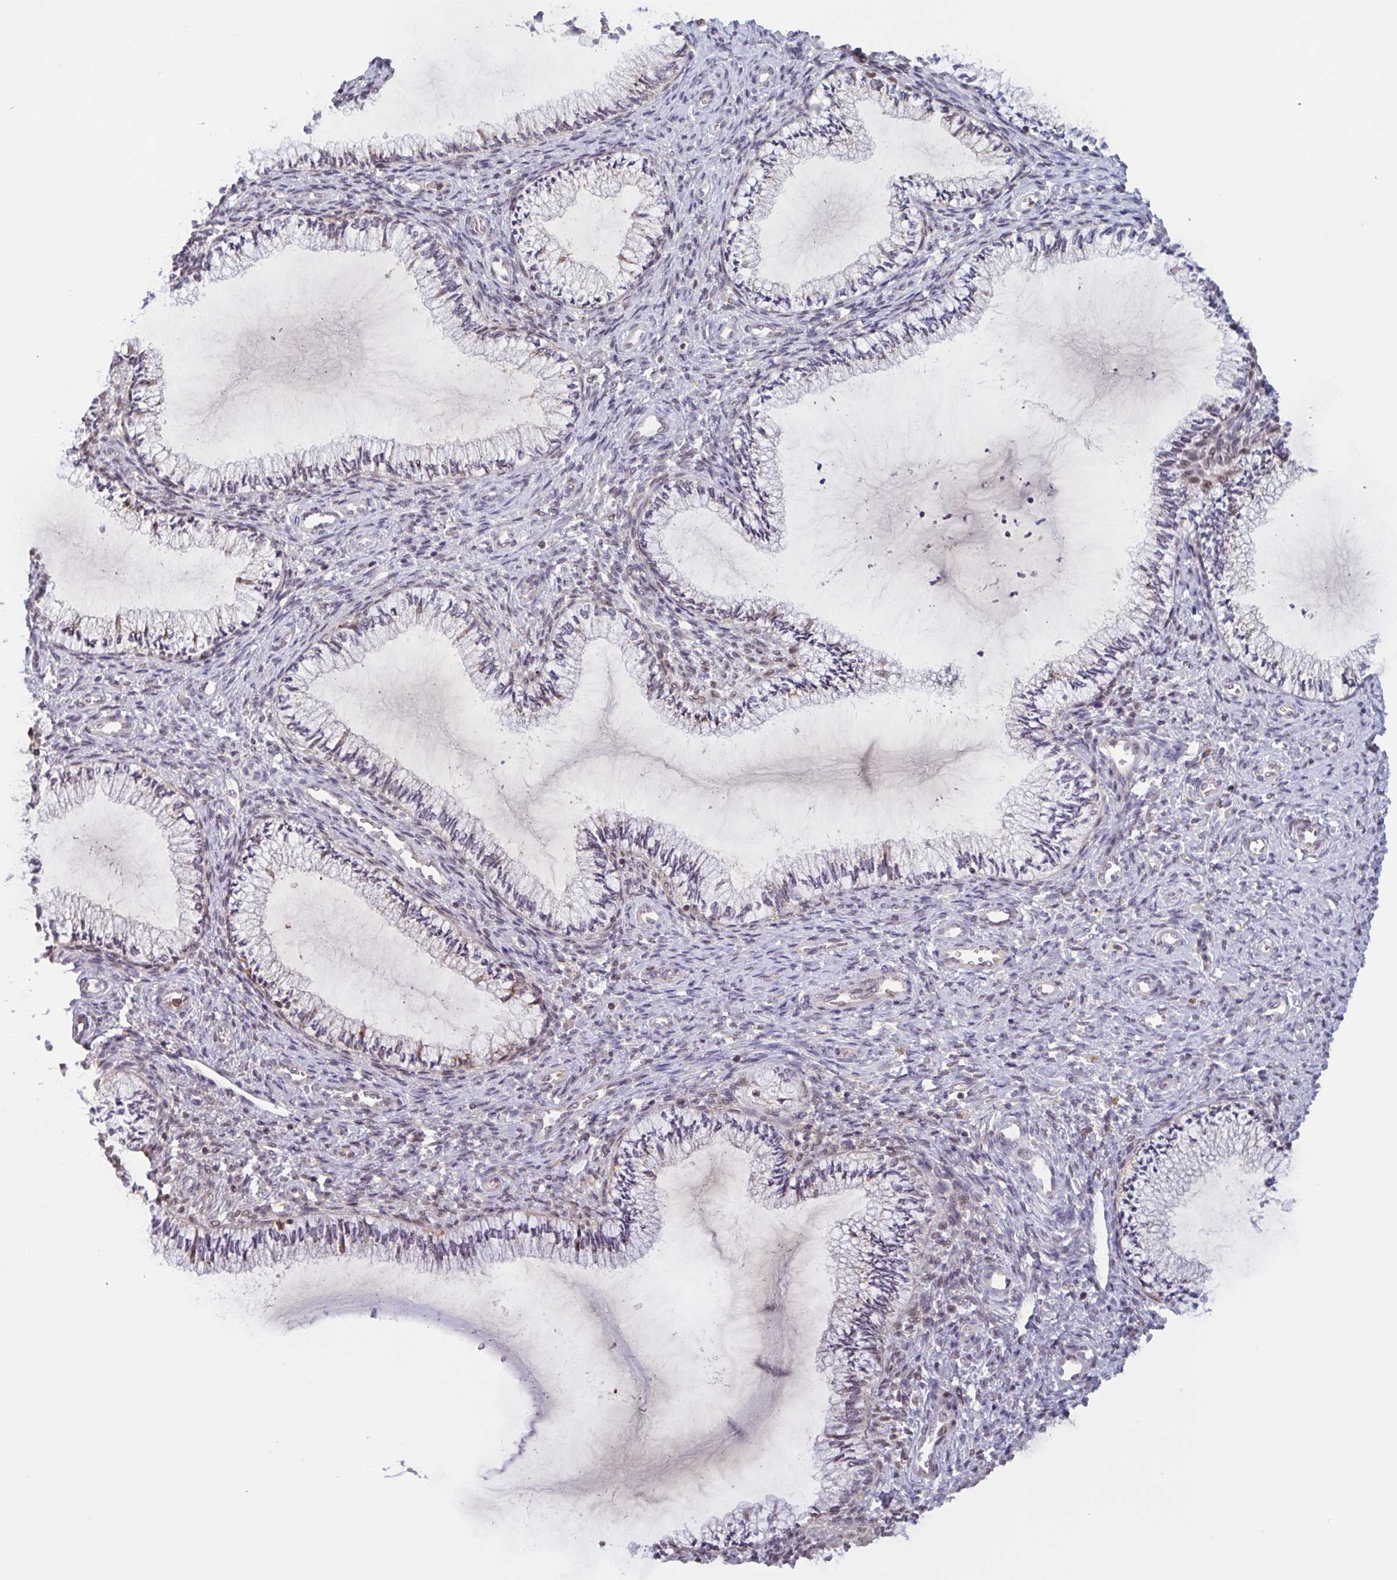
{"staining": {"intensity": "negative", "quantity": "none", "location": "none"}, "tissue": "cervix", "cell_type": "Glandular cells", "image_type": "normal", "snomed": [{"axis": "morphology", "description": "Normal tissue, NOS"}, {"axis": "topography", "description": "Cervix"}], "caption": "The IHC image has no significant staining in glandular cells of cervix.", "gene": "OTOP2", "patient": {"sex": "female", "age": 24}}